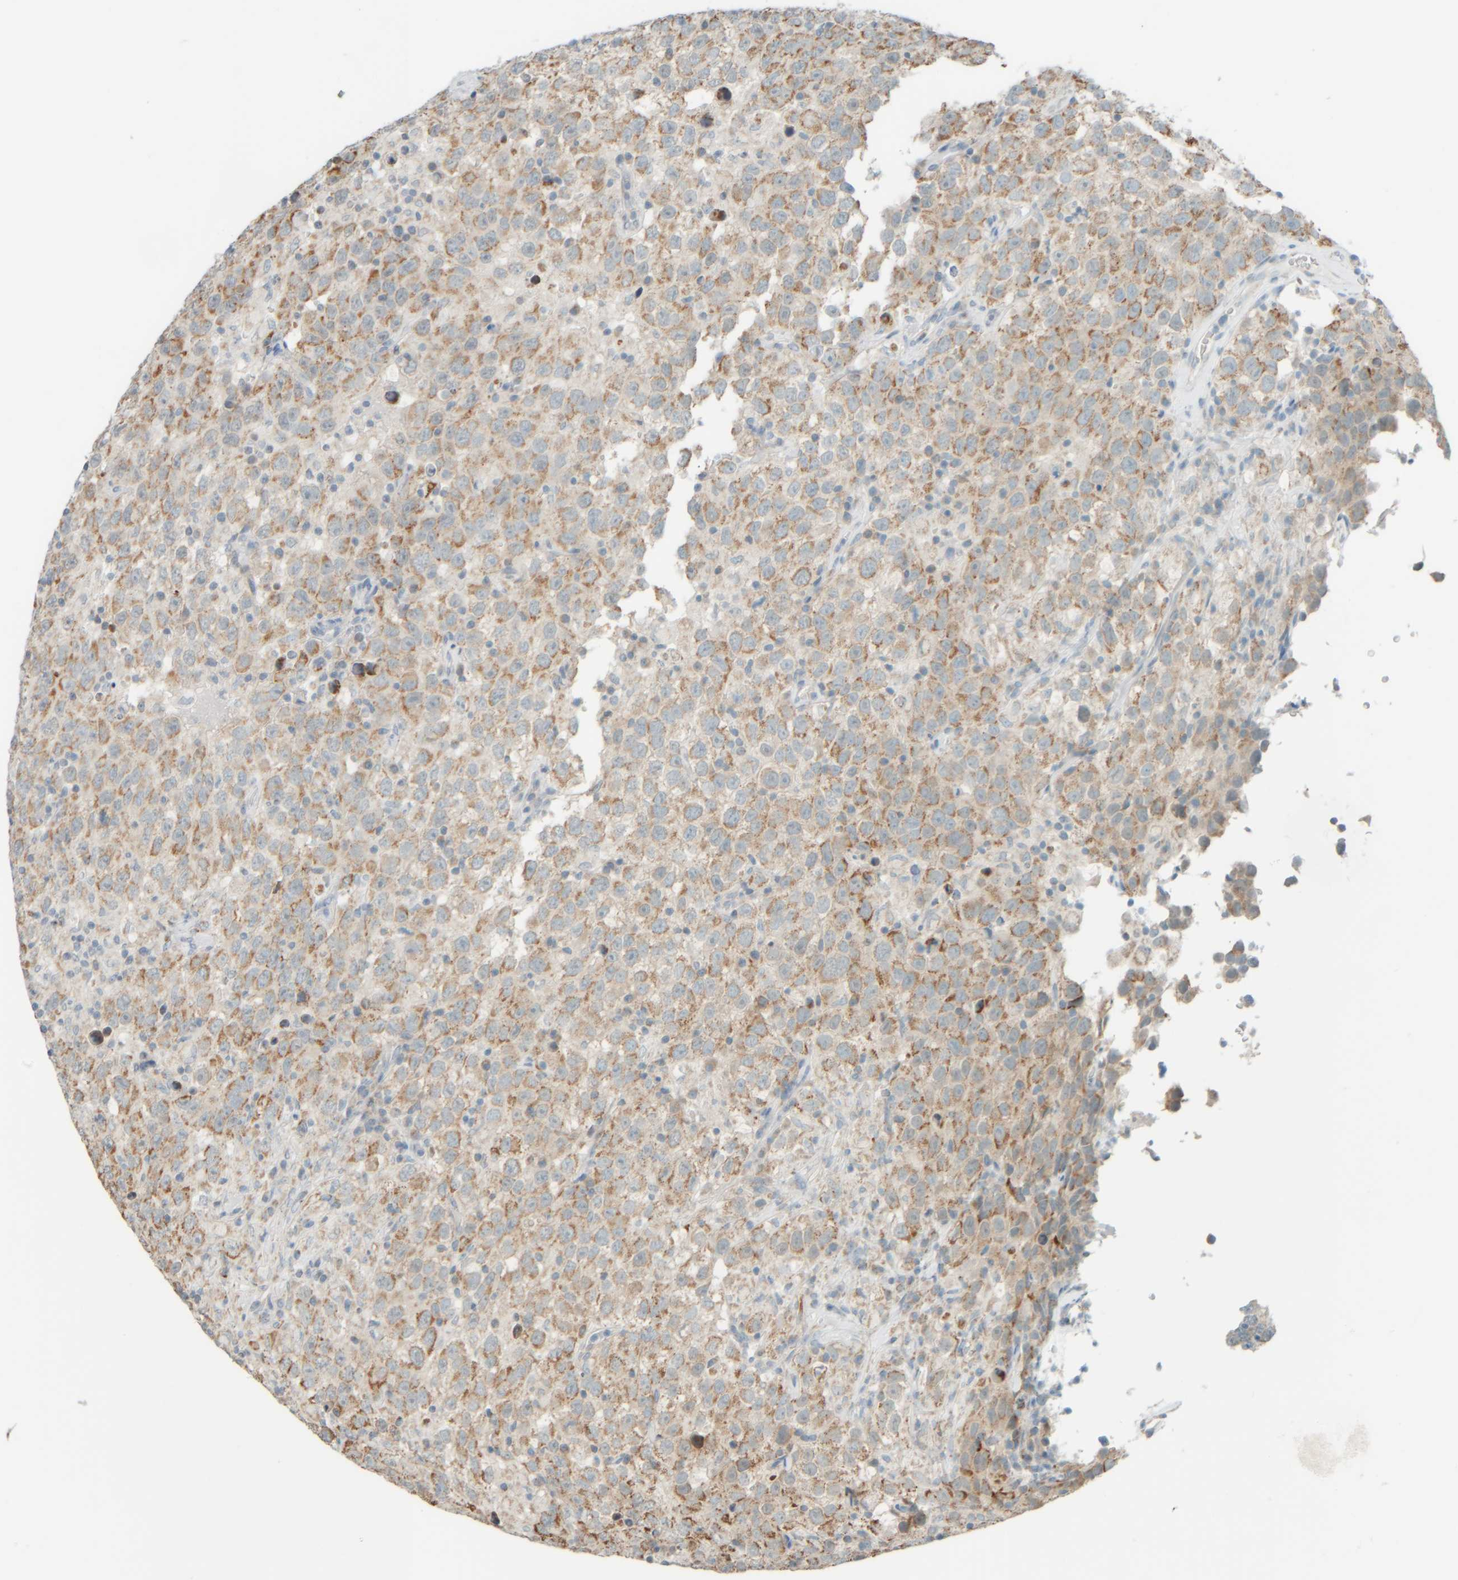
{"staining": {"intensity": "moderate", "quantity": ">75%", "location": "cytoplasmic/membranous"}, "tissue": "testis cancer", "cell_type": "Tumor cells", "image_type": "cancer", "snomed": [{"axis": "morphology", "description": "Seminoma, NOS"}, {"axis": "topography", "description": "Testis"}], "caption": "Protein expression by immunohistochemistry (IHC) displays moderate cytoplasmic/membranous staining in about >75% of tumor cells in testis cancer. Immunohistochemistry stains the protein in brown and the nuclei are stained blue.", "gene": "PTGES3L-AARSD1", "patient": {"sex": "male", "age": 41}}